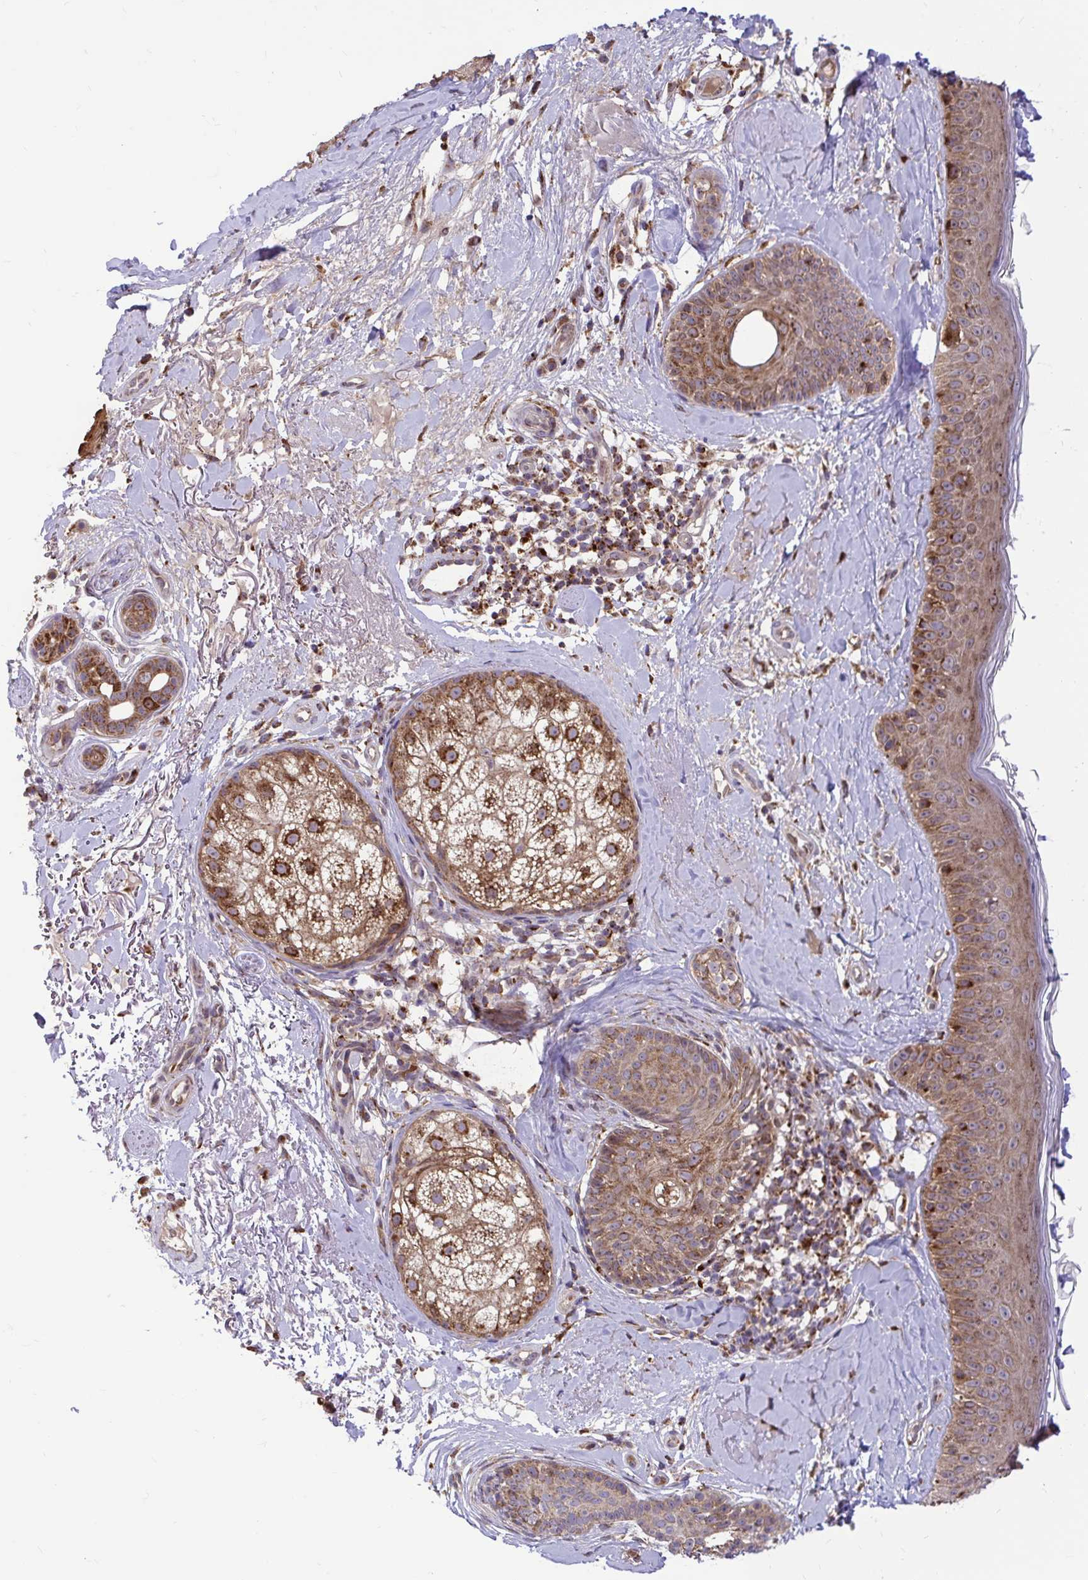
{"staining": {"intensity": "strong", "quantity": ">75%", "location": "cytoplasmic/membranous"}, "tissue": "skin", "cell_type": "Fibroblasts", "image_type": "normal", "snomed": [{"axis": "morphology", "description": "Normal tissue, NOS"}, {"axis": "topography", "description": "Skin"}], "caption": "An image showing strong cytoplasmic/membranous expression in about >75% of fibroblasts in benign skin, as visualized by brown immunohistochemical staining.", "gene": "VTI1B", "patient": {"sex": "male", "age": 73}}